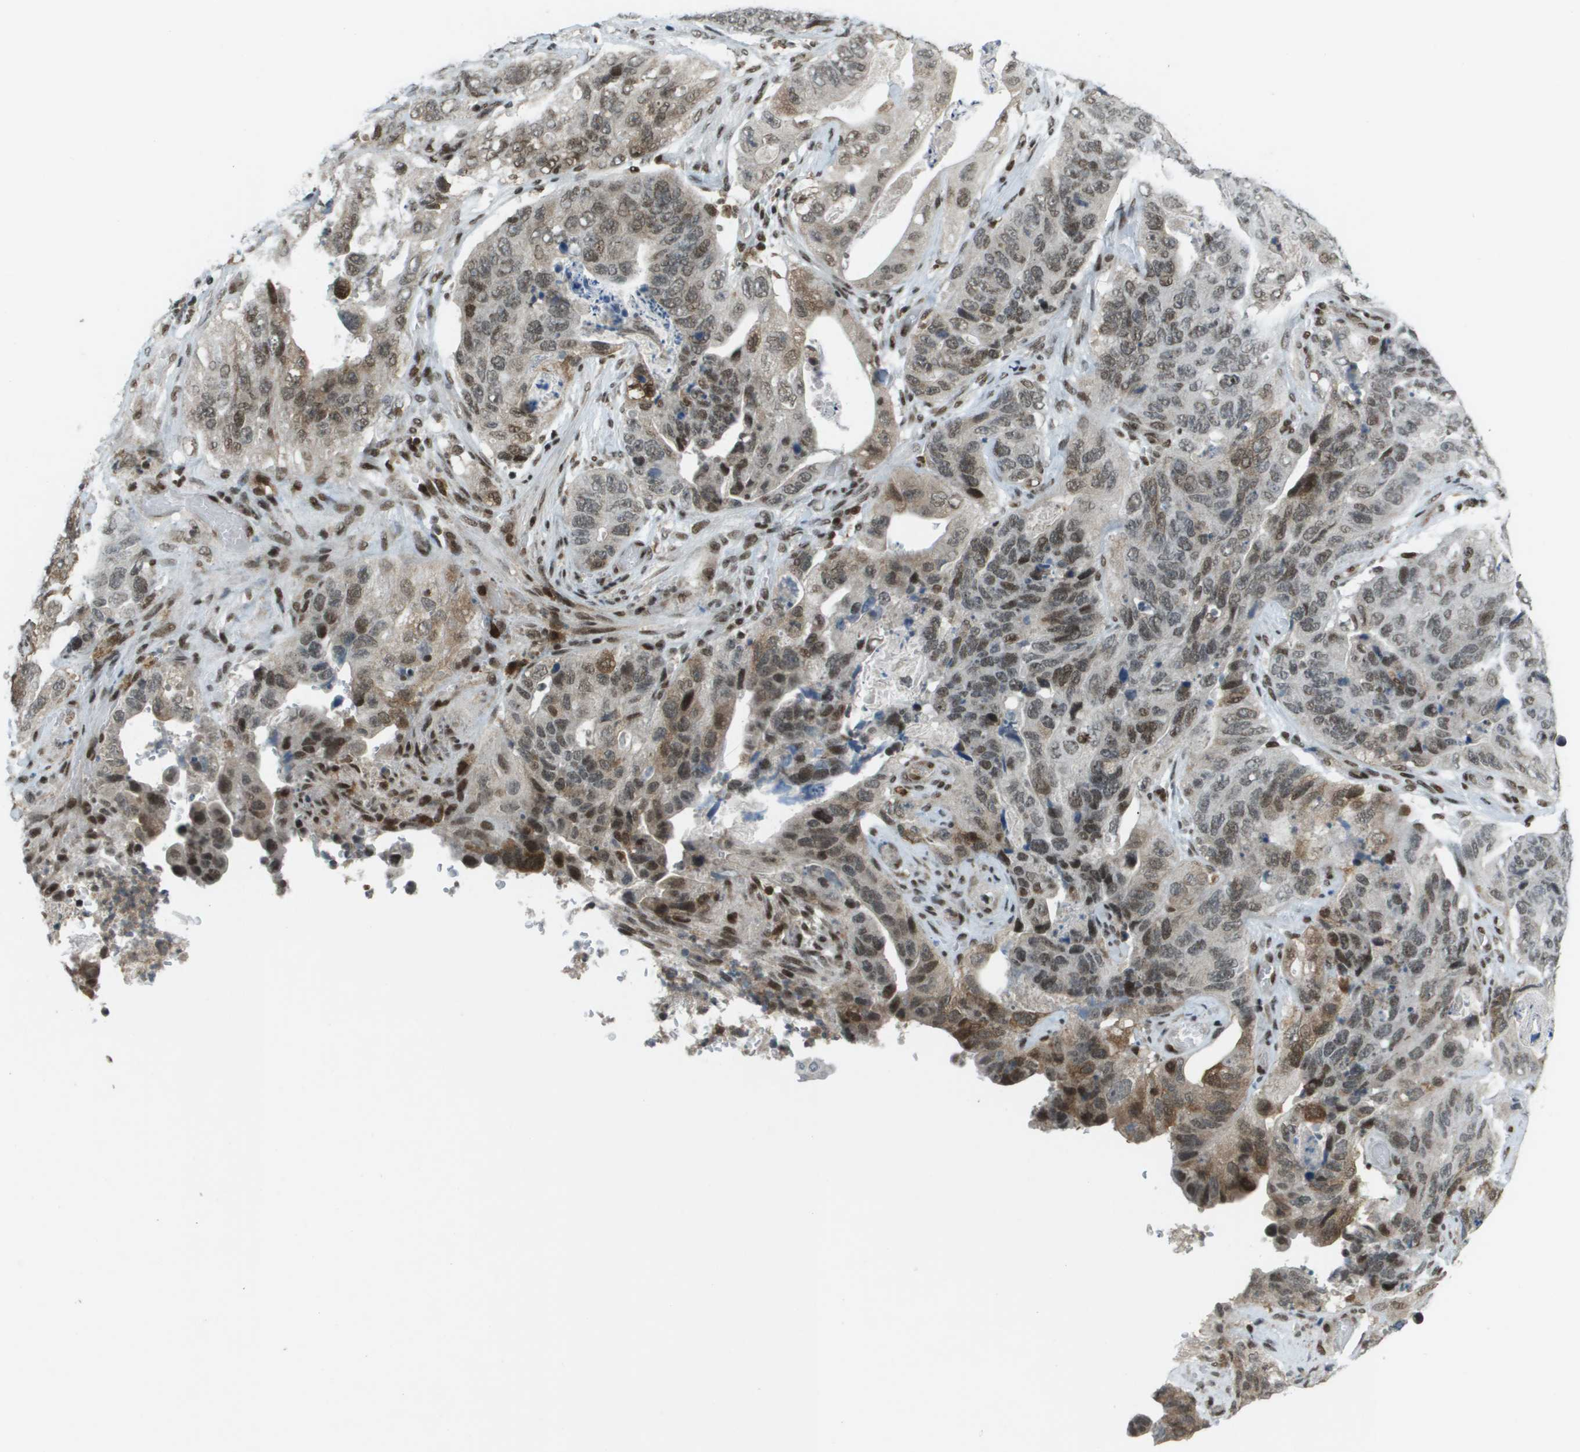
{"staining": {"intensity": "moderate", "quantity": "25%-75%", "location": "cytoplasmic/membranous,nuclear"}, "tissue": "stomach cancer", "cell_type": "Tumor cells", "image_type": "cancer", "snomed": [{"axis": "morphology", "description": "Adenocarcinoma, NOS"}, {"axis": "topography", "description": "Stomach"}], "caption": "This is a micrograph of immunohistochemistry staining of stomach cancer (adenocarcinoma), which shows moderate positivity in the cytoplasmic/membranous and nuclear of tumor cells.", "gene": "IRF7", "patient": {"sex": "female", "age": 89}}